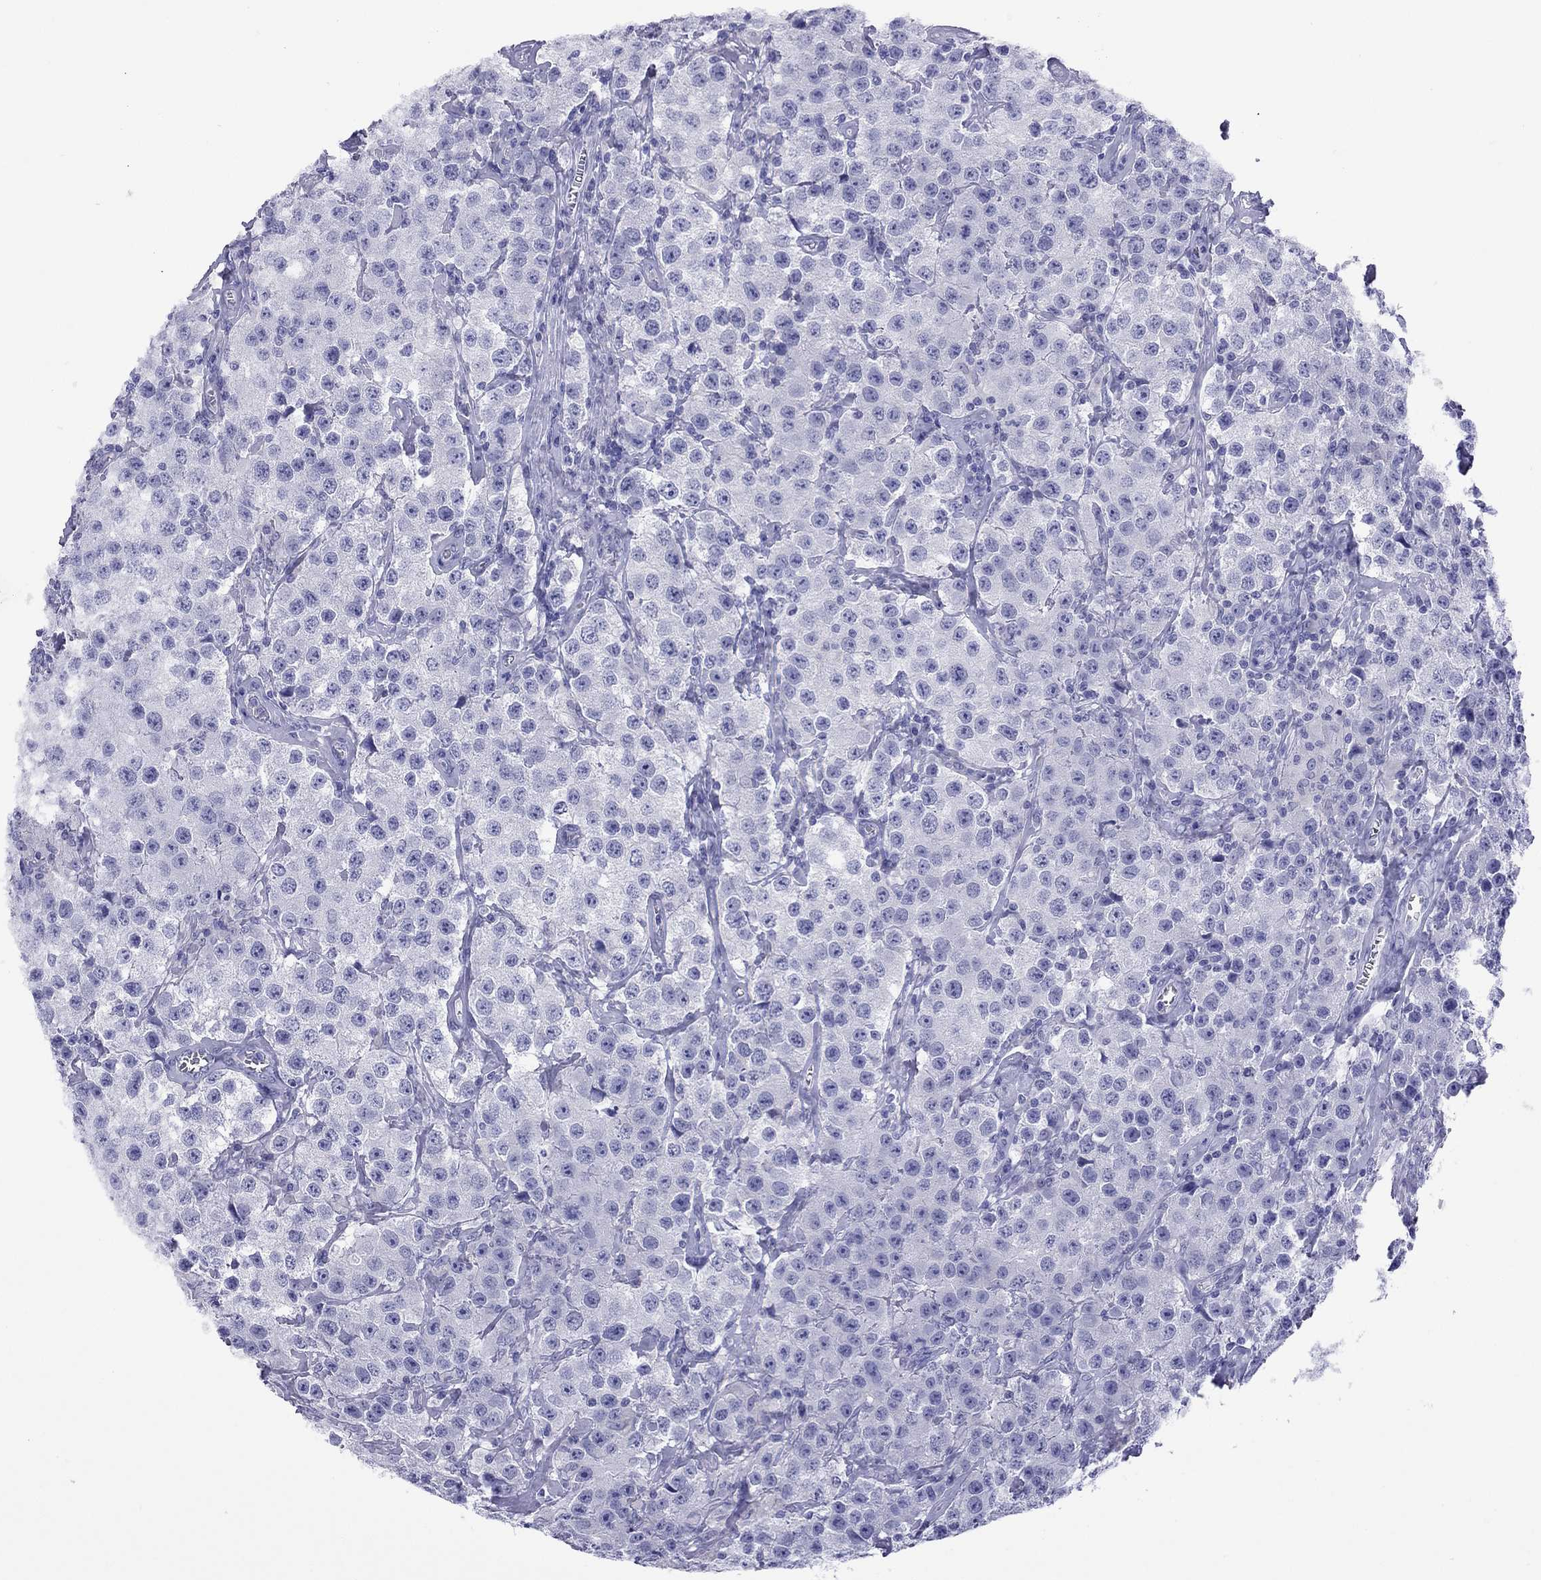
{"staining": {"intensity": "negative", "quantity": "none", "location": "none"}, "tissue": "testis cancer", "cell_type": "Tumor cells", "image_type": "cancer", "snomed": [{"axis": "morphology", "description": "Seminoma, NOS"}, {"axis": "topography", "description": "Testis"}], "caption": "The IHC photomicrograph has no significant positivity in tumor cells of testis cancer (seminoma) tissue.", "gene": "FIGLA", "patient": {"sex": "male", "age": 52}}